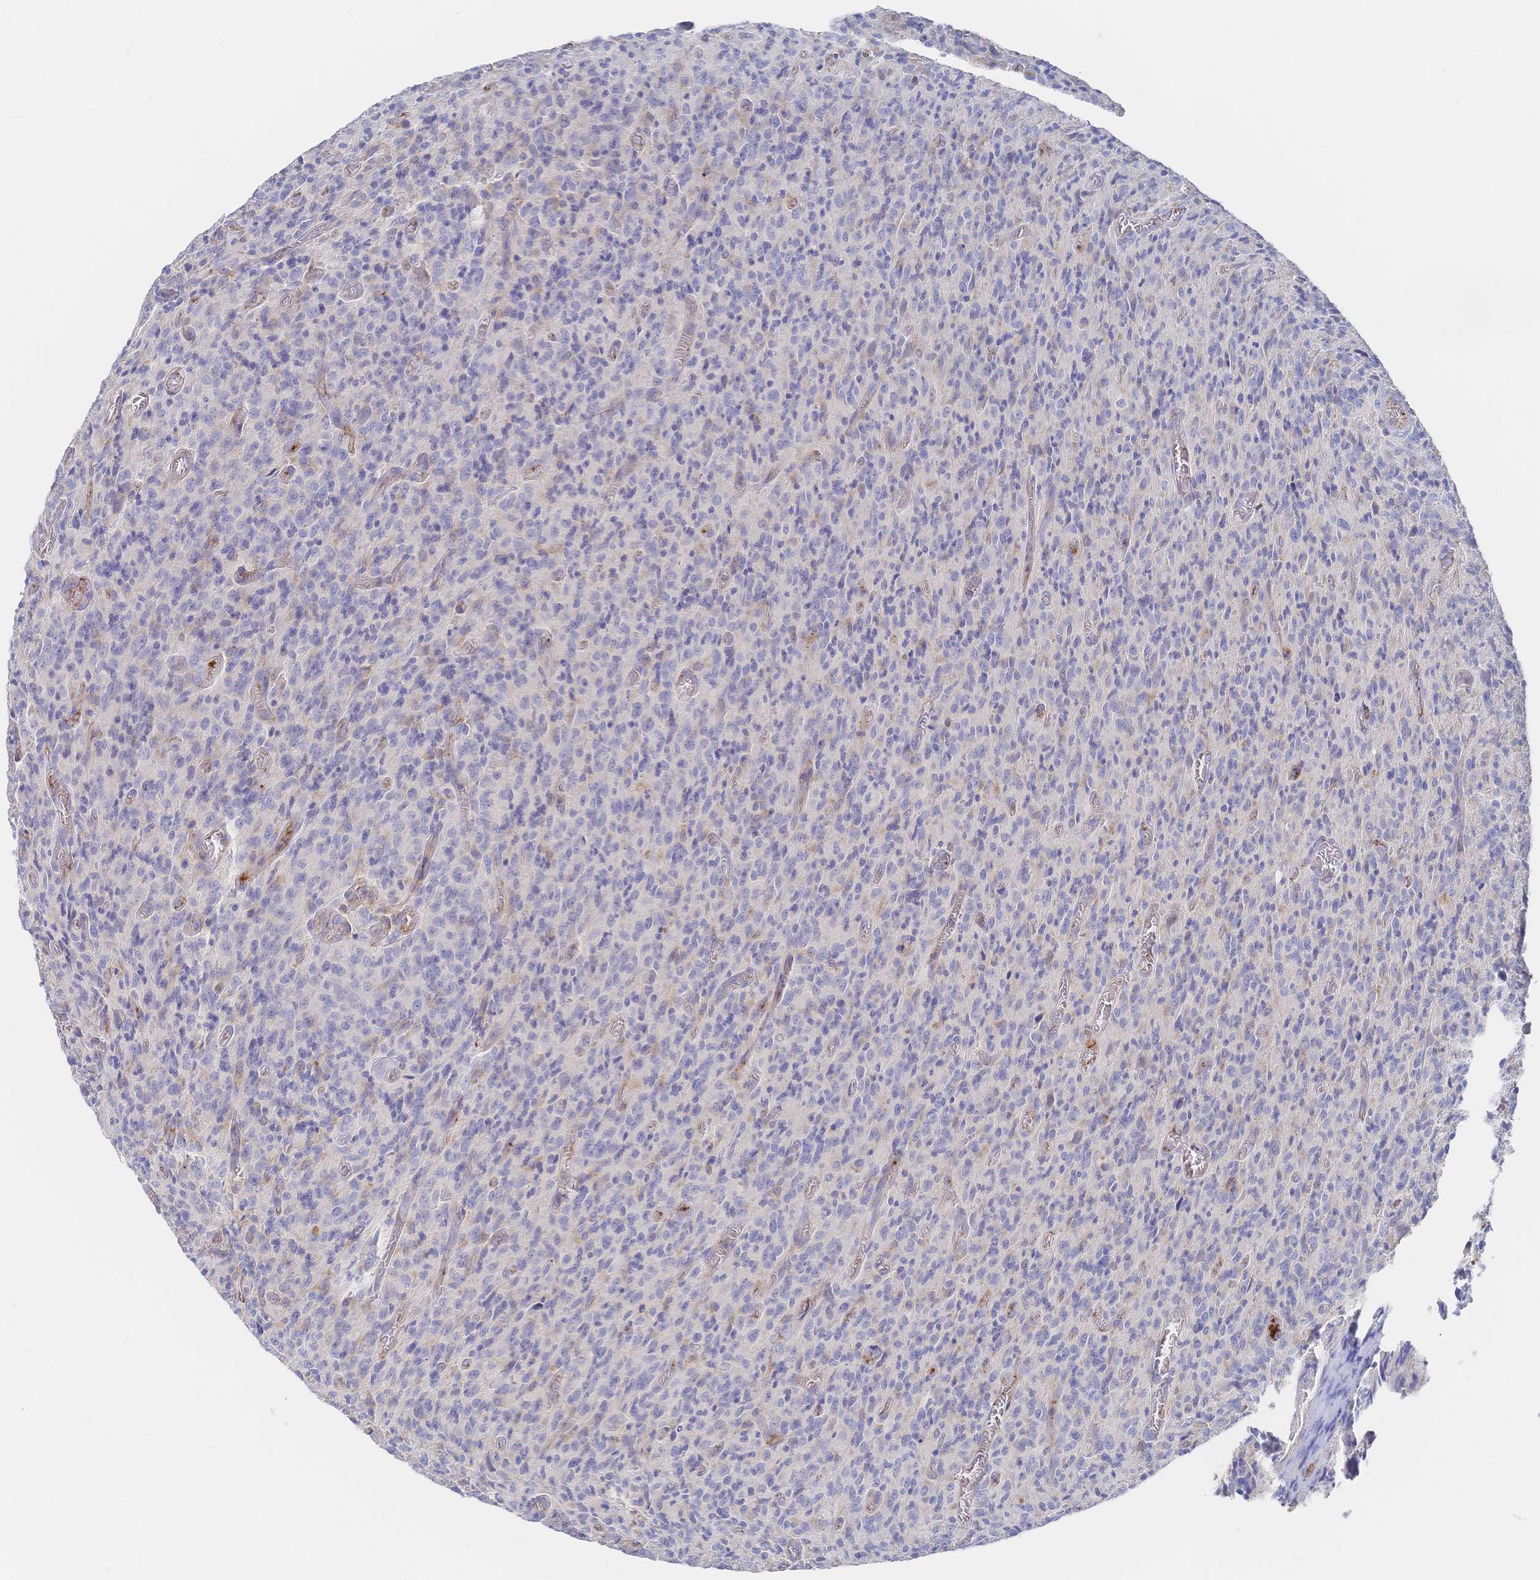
{"staining": {"intensity": "negative", "quantity": "none", "location": "none"}, "tissue": "glioma", "cell_type": "Tumor cells", "image_type": "cancer", "snomed": [{"axis": "morphology", "description": "Glioma, malignant, High grade"}, {"axis": "topography", "description": "Brain"}], "caption": "A high-resolution photomicrograph shows immunohistochemistry staining of high-grade glioma (malignant), which demonstrates no significant positivity in tumor cells. (Brightfield microscopy of DAB immunohistochemistry (IHC) at high magnification).", "gene": "F11R", "patient": {"sex": "male", "age": 76}}